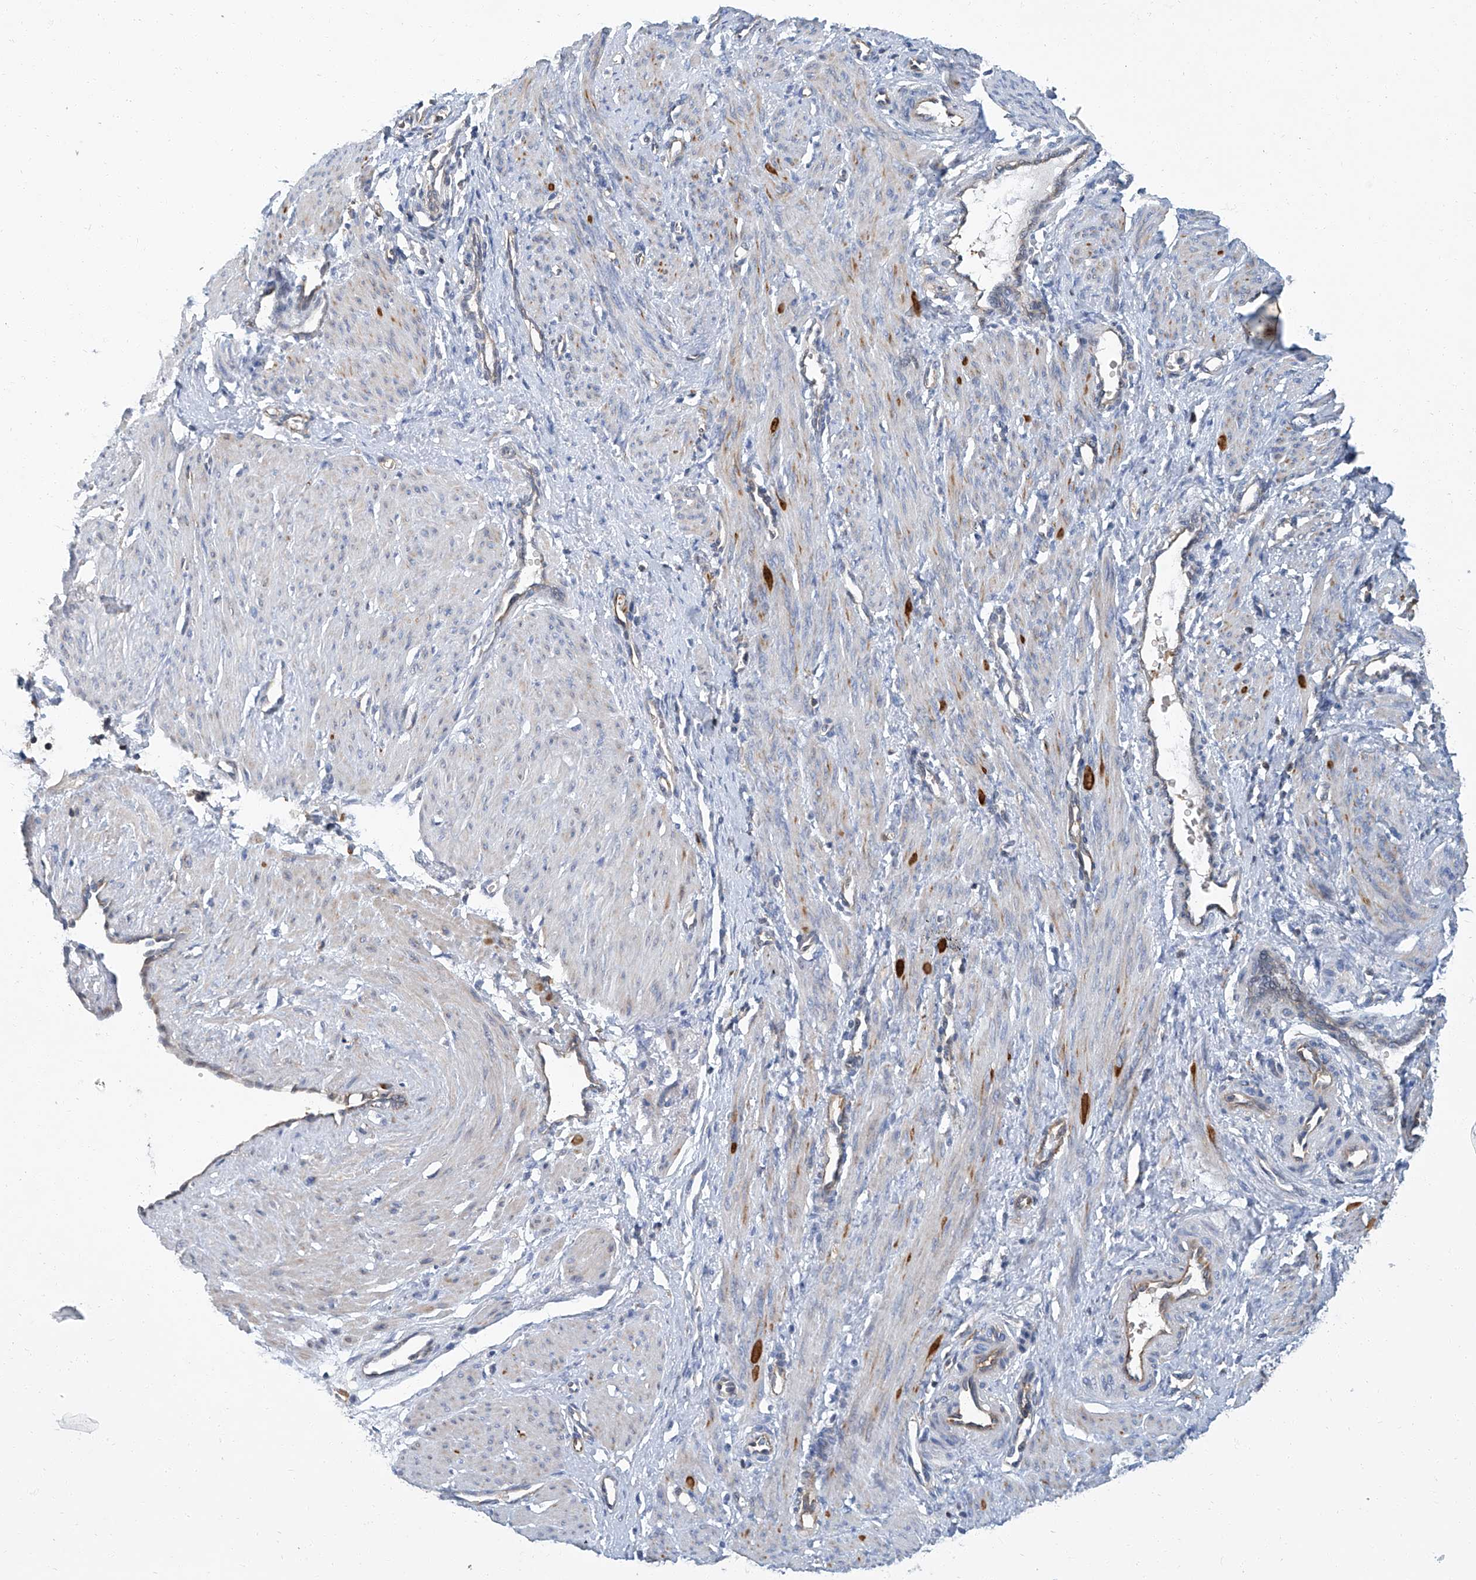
{"staining": {"intensity": "weak", "quantity": "25%-75%", "location": "cytoplasmic/membranous"}, "tissue": "smooth muscle", "cell_type": "Smooth muscle cells", "image_type": "normal", "snomed": [{"axis": "morphology", "description": "Normal tissue, NOS"}, {"axis": "topography", "description": "Endometrium"}], "caption": "This micrograph exhibits immunohistochemistry (IHC) staining of normal smooth muscle, with low weak cytoplasmic/membranous staining in about 25%-75% of smooth muscle cells.", "gene": "PSMB10", "patient": {"sex": "female", "age": 33}}